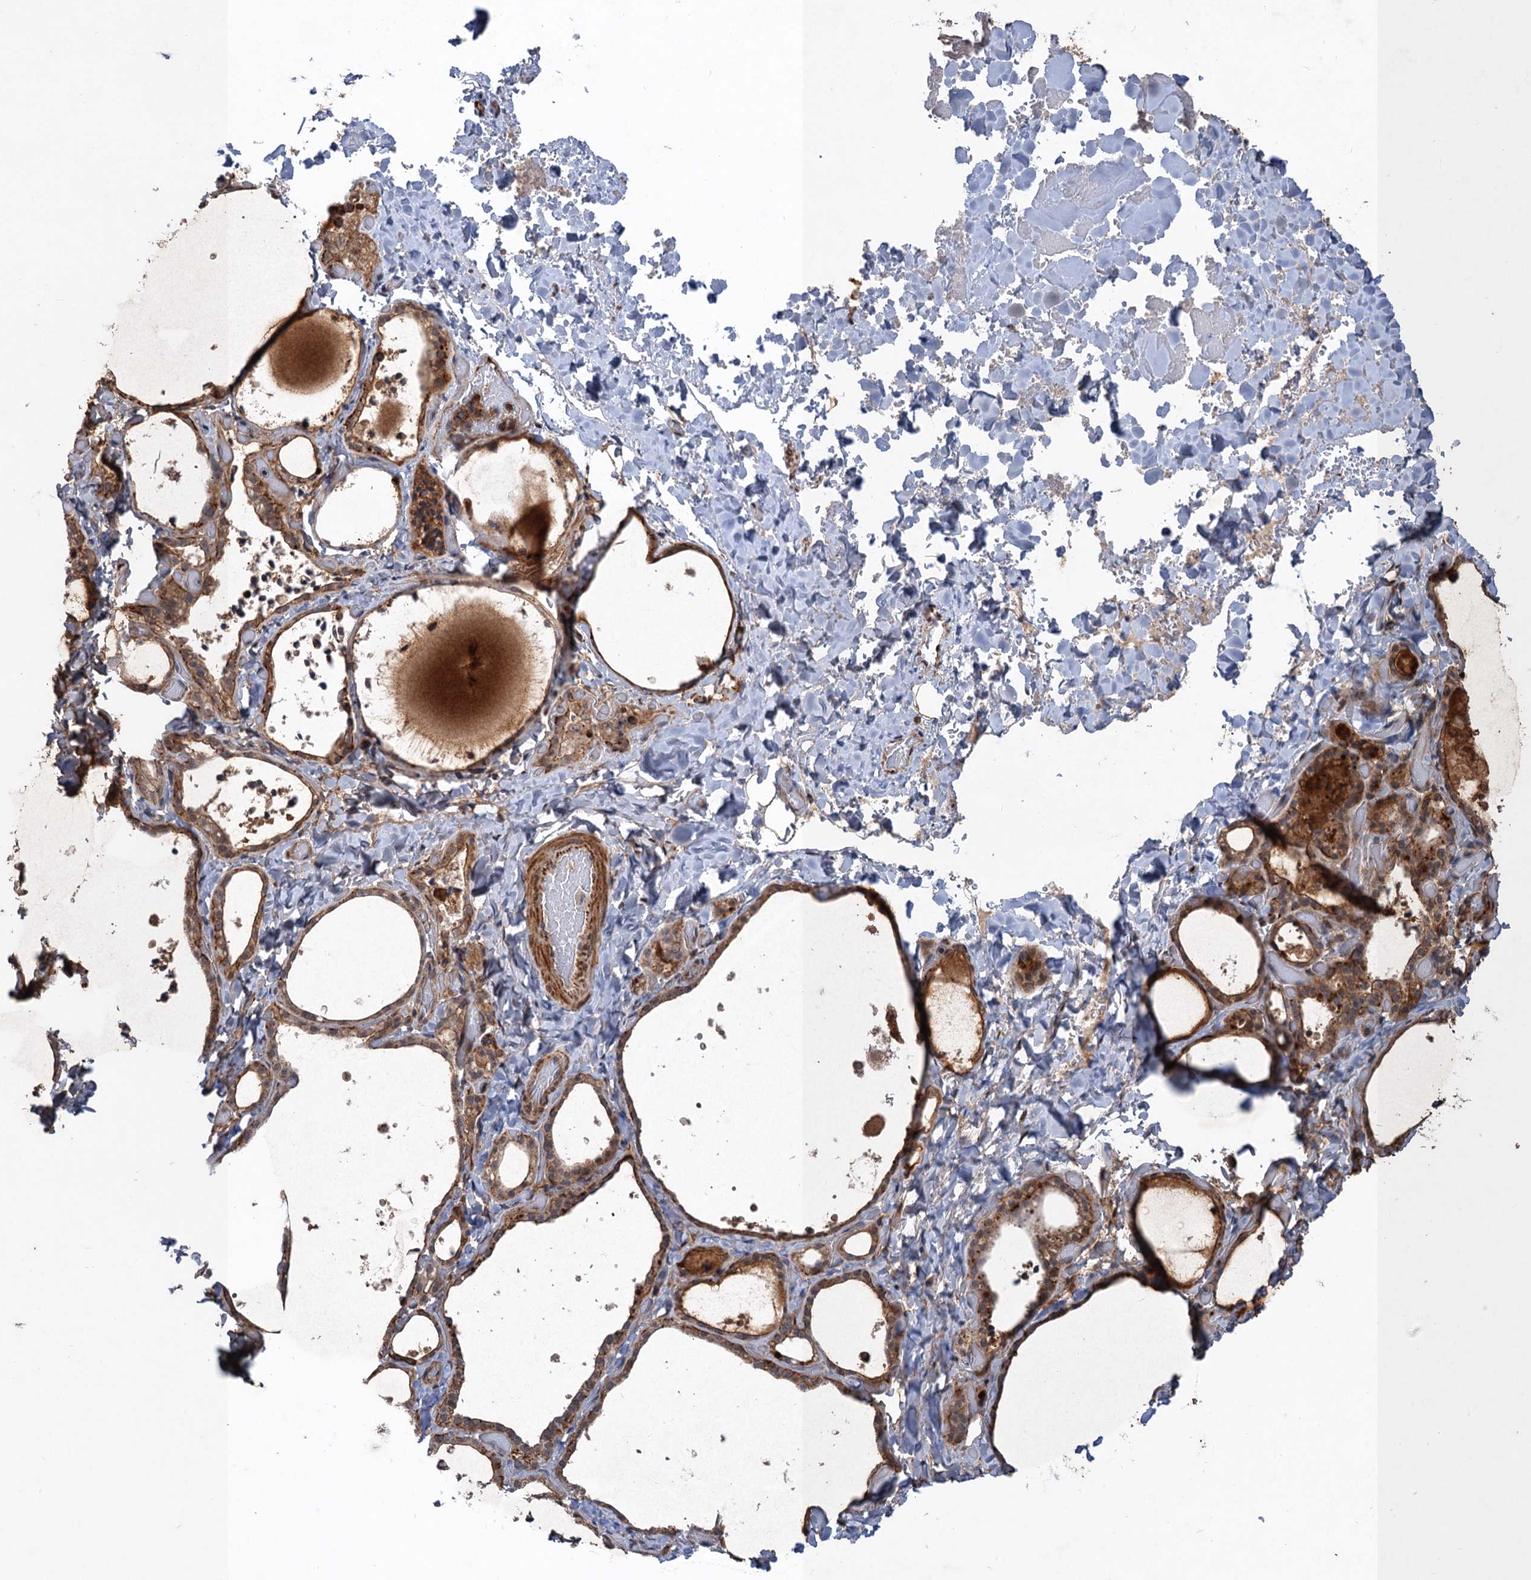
{"staining": {"intensity": "moderate", "quantity": ">75%", "location": "cytoplasmic/membranous"}, "tissue": "thyroid gland", "cell_type": "Glandular cells", "image_type": "normal", "snomed": [{"axis": "morphology", "description": "Normal tissue, NOS"}, {"axis": "topography", "description": "Thyroid gland"}], "caption": "Thyroid gland stained with a brown dye exhibits moderate cytoplasmic/membranous positive expression in about >75% of glandular cells.", "gene": "TTC31", "patient": {"sex": "female", "age": 44}}